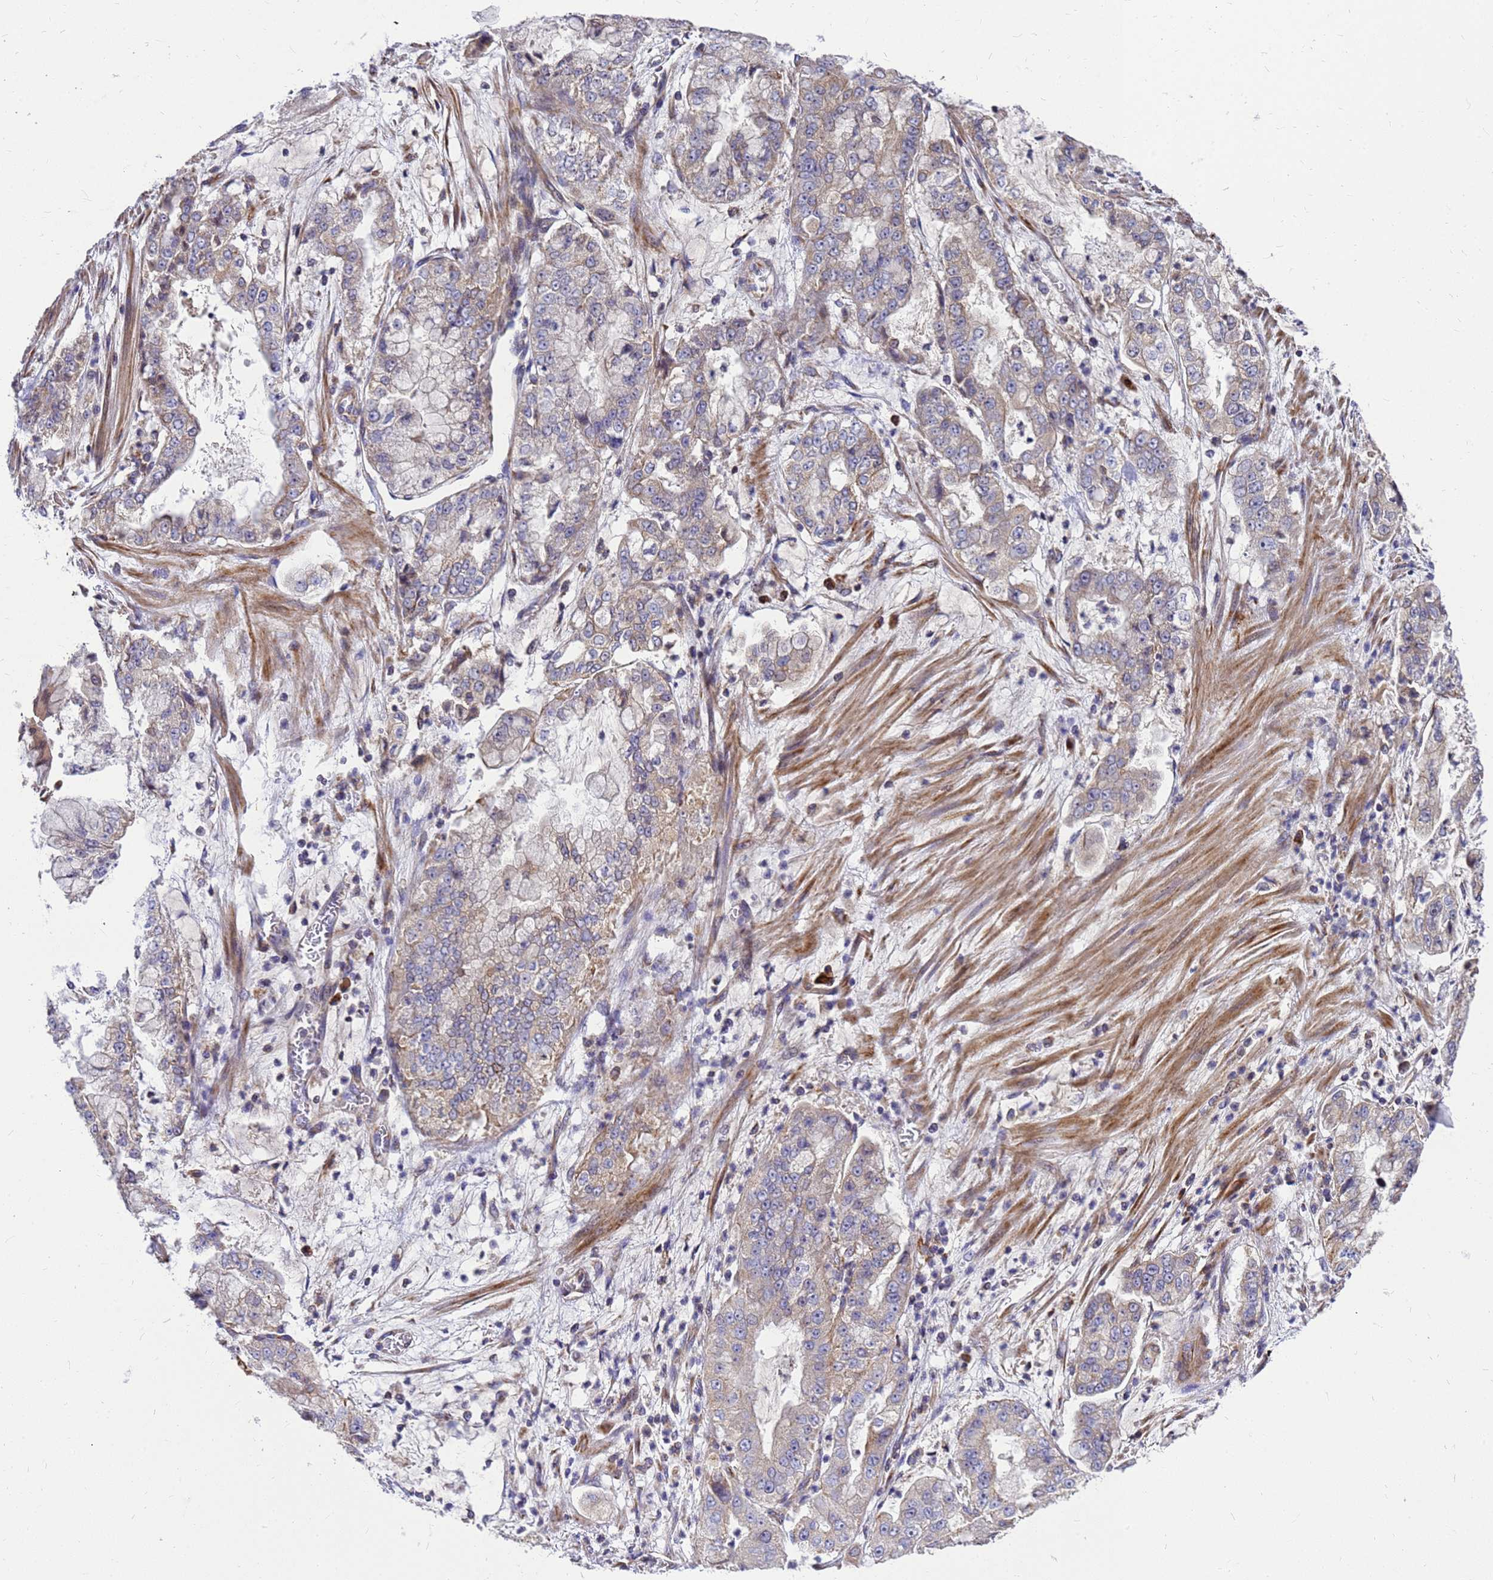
{"staining": {"intensity": "weak", "quantity": "<25%", "location": "cytoplasmic/membranous"}, "tissue": "stomach cancer", "cell_type": "Tumor cells", "image_type": "cancer", "snomed": [{"axis": "morphology", "description": "Adenocarcinoma, NOS"}, {"axis": "topography", "description": "Stomach"}], "caption": "Tumor cells show no significant protein positivity in stomach cancer.", "gene": "CMC4", "patient": {"sex": "male", "age": 76}}